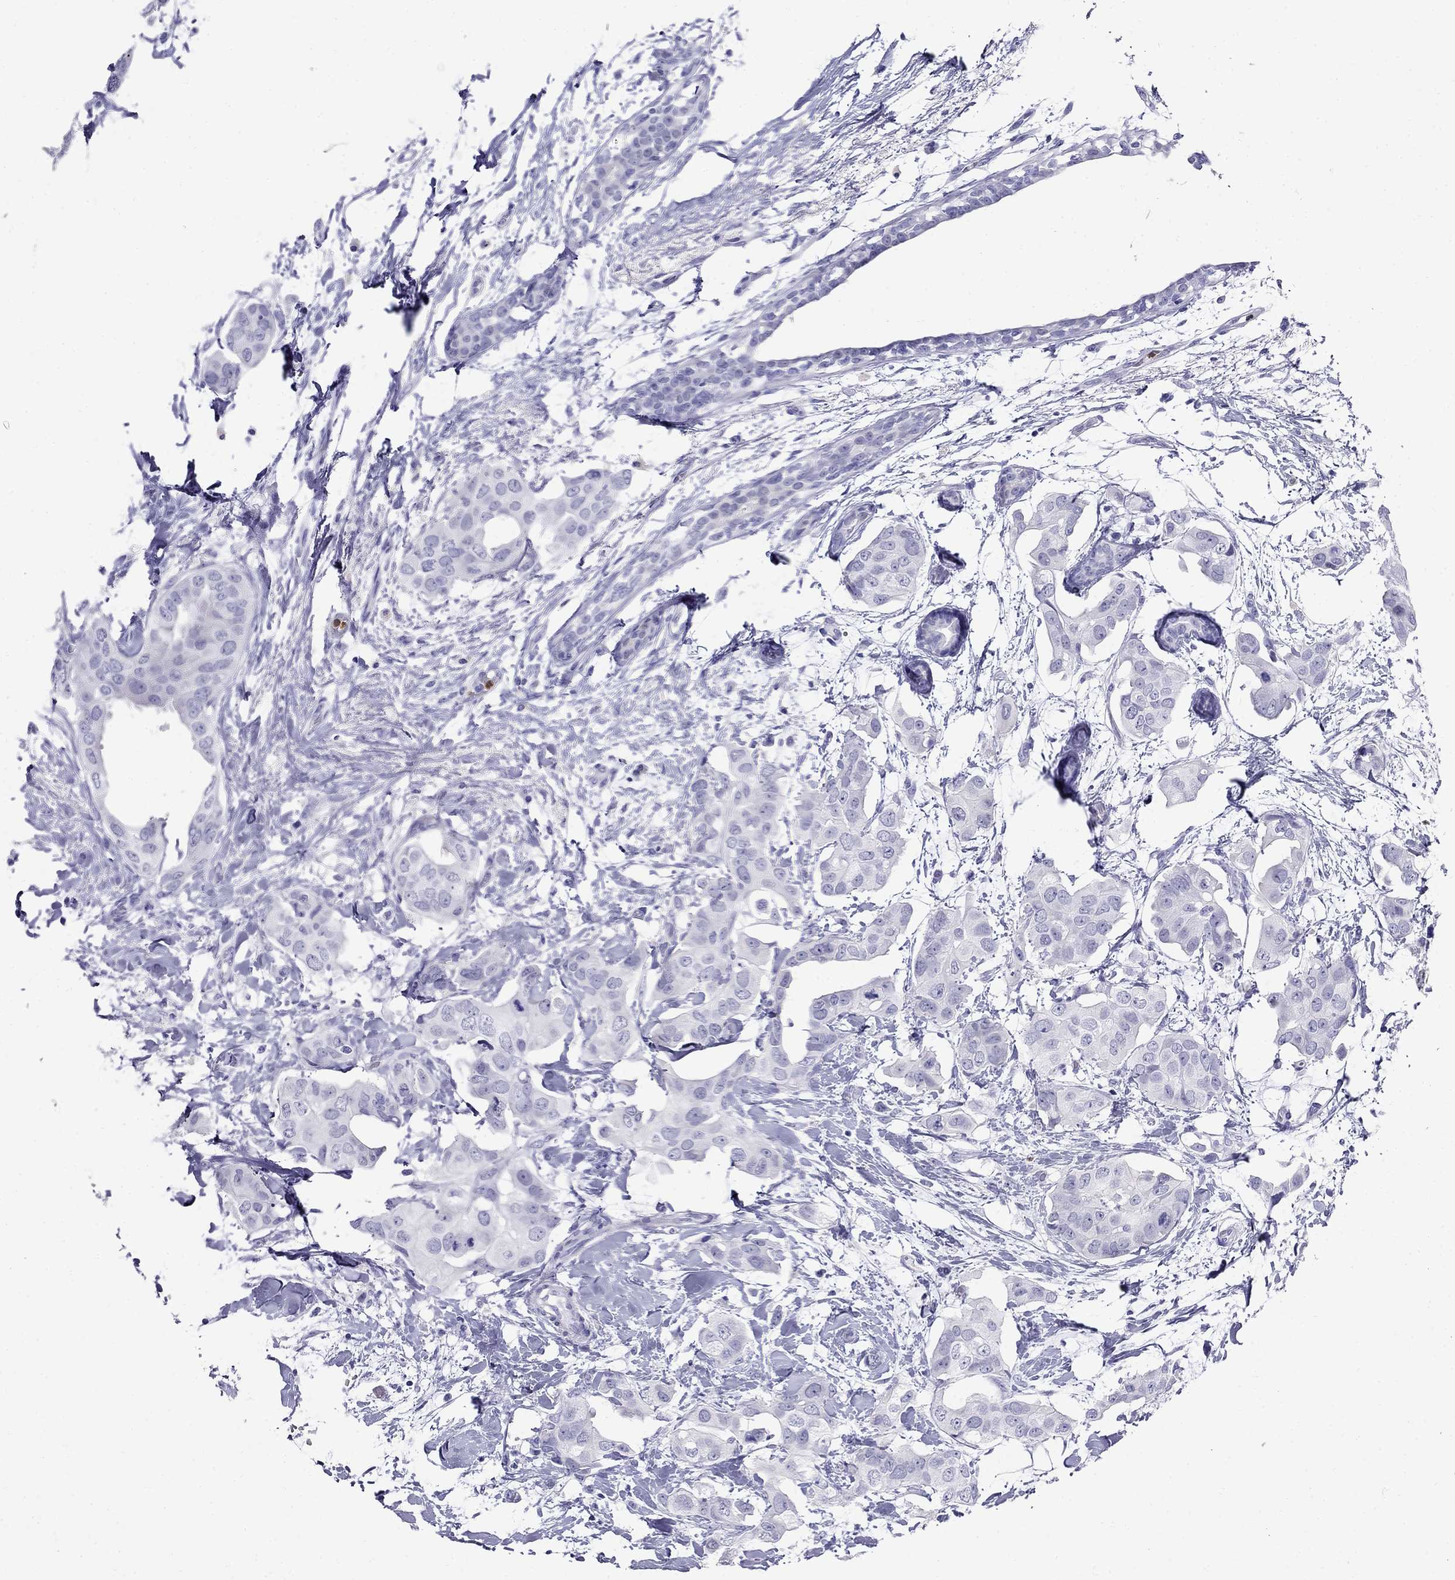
{"staining": {"intensity": "negative", "quantity": "none", "location": "none"}, "tissue": "breast cancer", "cell_type": "Tumor cells", "image_type": "cancer", "snomed": [{"axis": "morphology", "description": "Normal tissue, NOS"}, {"axis": "morphology", "description": "Duct carcinoma"}, {"axis": "topography", "description": "Breast"}], "caption": "Immunohistochemistry histopathology image of breast invasive ductal carcinoma stained for a protein (brown), which shows no positivity in tumor cells.", "gene": "PPP1R36", "patient": {"sex": "female", "age": 40}}